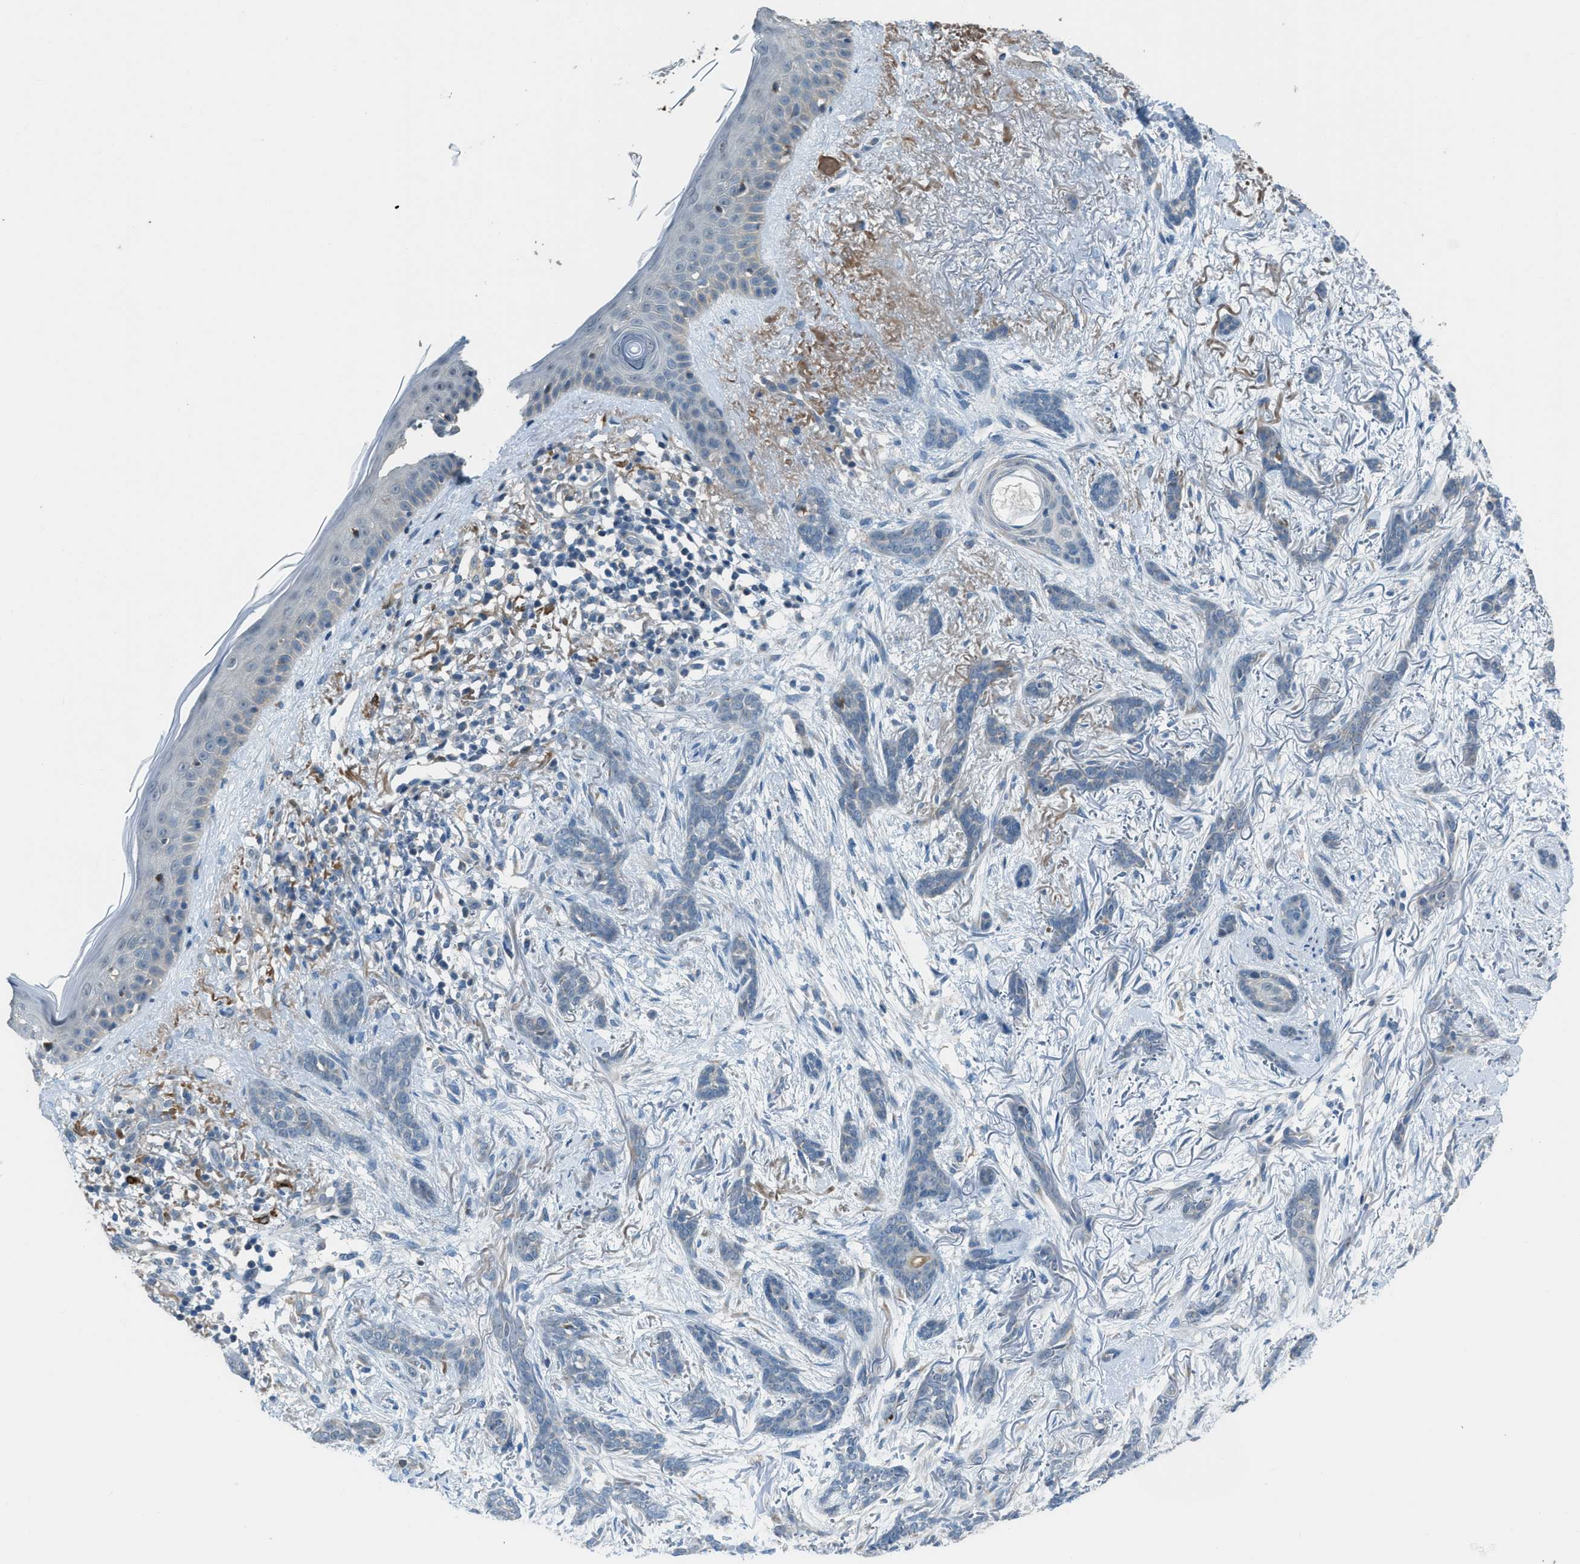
{"staining": {"intensity": "negative", "quantity": "none", "location": "none"}, "tissue": "skin cancer", "cell_type": "Tumor cells", "image_type": "cancer", "snomed": [{"axis": "morphology", "description": "Basal cell carcinoma"}, {"axis": "morphology", "description": "Adnexal tumor, benign"}, {"axis": "topography", "description": "Skin"}], "caption": "Skin cancer was stained to show a protein in brown. There is no significant staining in tumor cells. (Brightfield microscopy of DAB IHC at high magnification).", "gene": "TIMD4", "patient": {"sex": "female", "age": 42}}